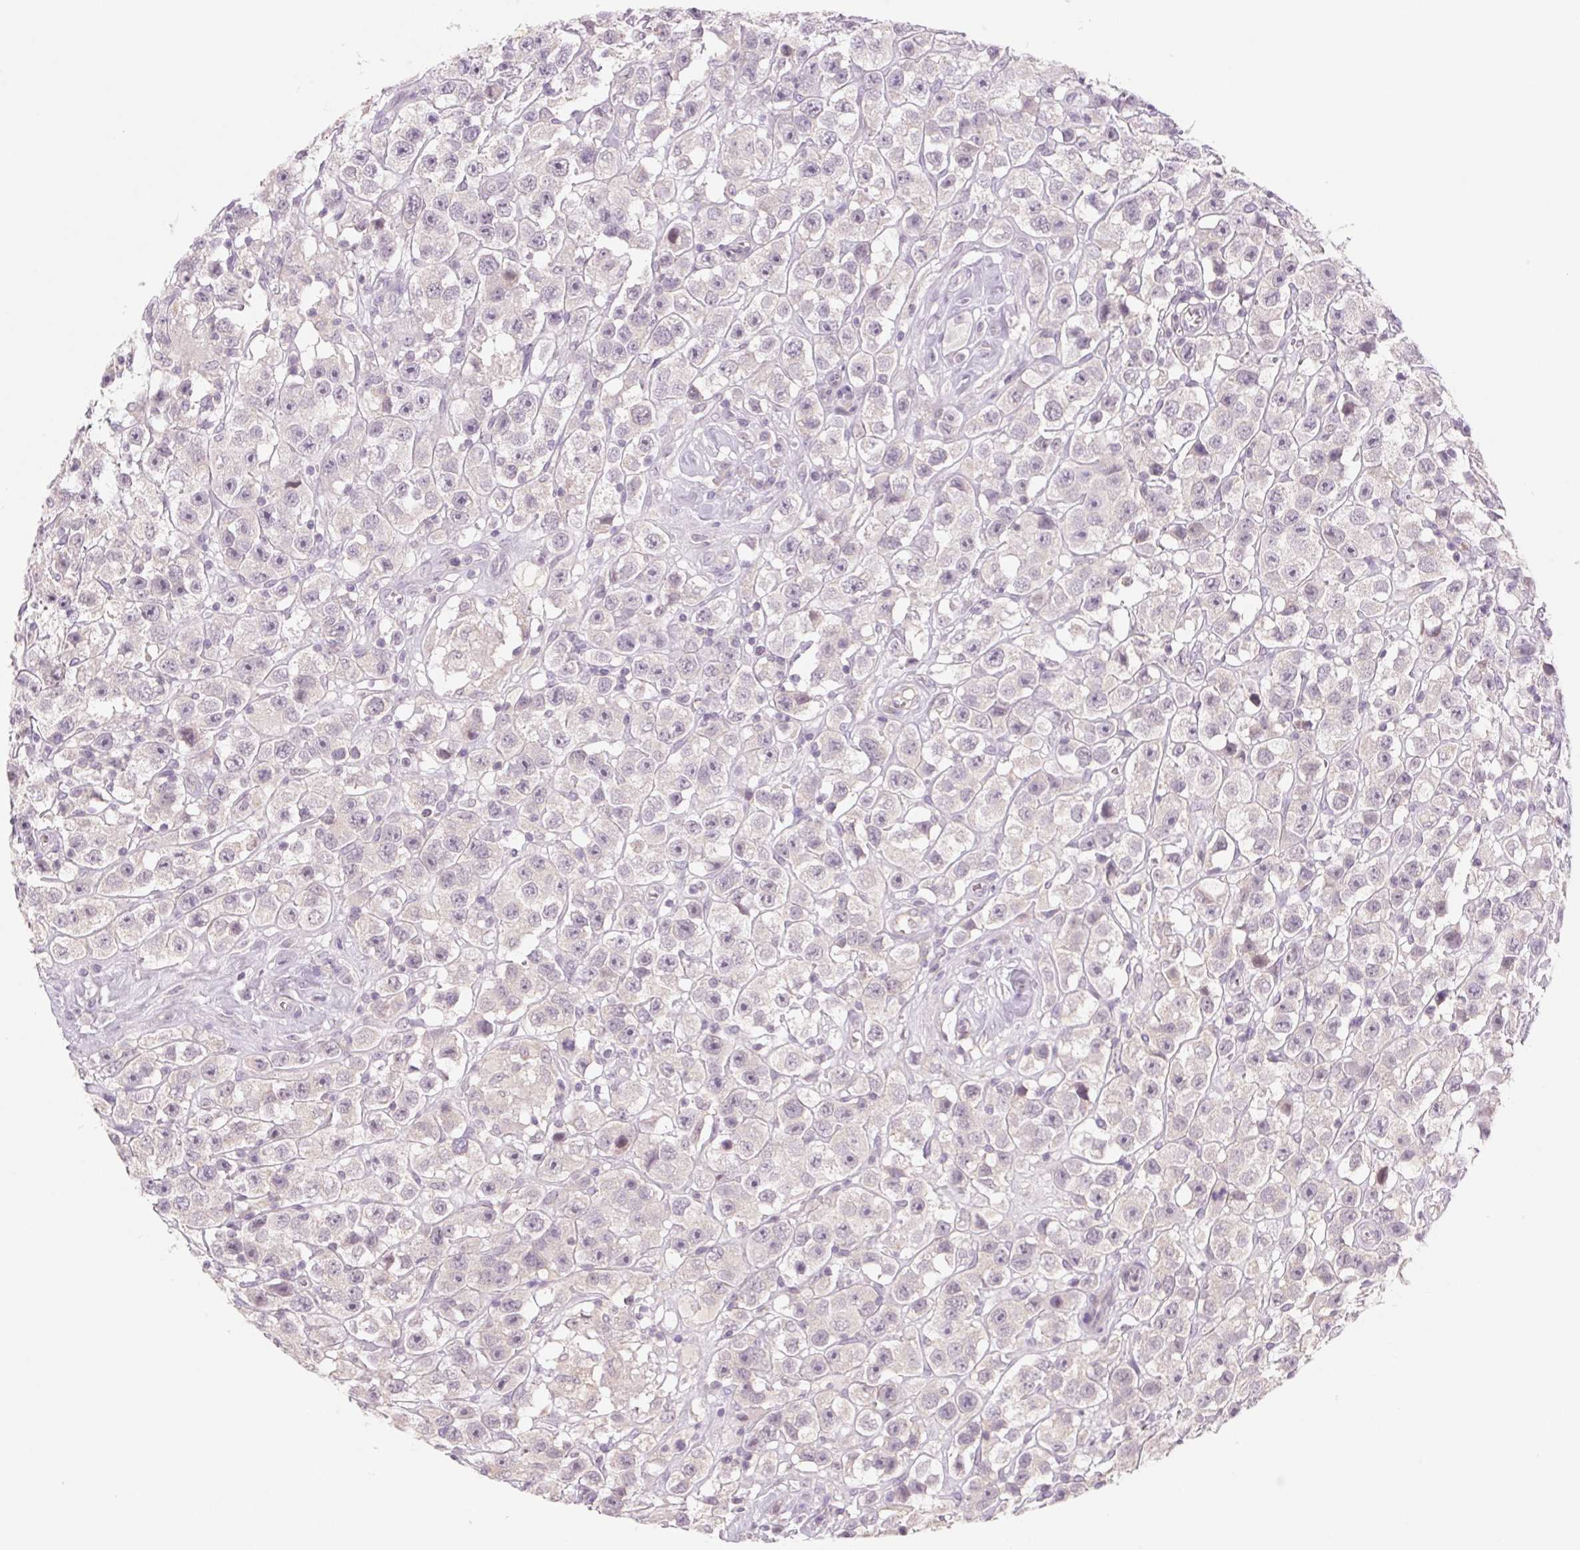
{"staining": {"intensity": "negative", "quantity": "none", "location": "none"}, "tissue": "testis cancer", "cell_type": "Tumor cells", "image_type": "cancer", "snomed": [{"axis": "morphology", "description": "Seminoma, NOS"}, {"axis": "topography", "description": "Testis"}], "caption": "The image displays no significant positivity in tumor cells of testis cancer. Nuclei are stained in blue.", "gene": "KRT1", "patient": {"sex": "male", "age": 45}}